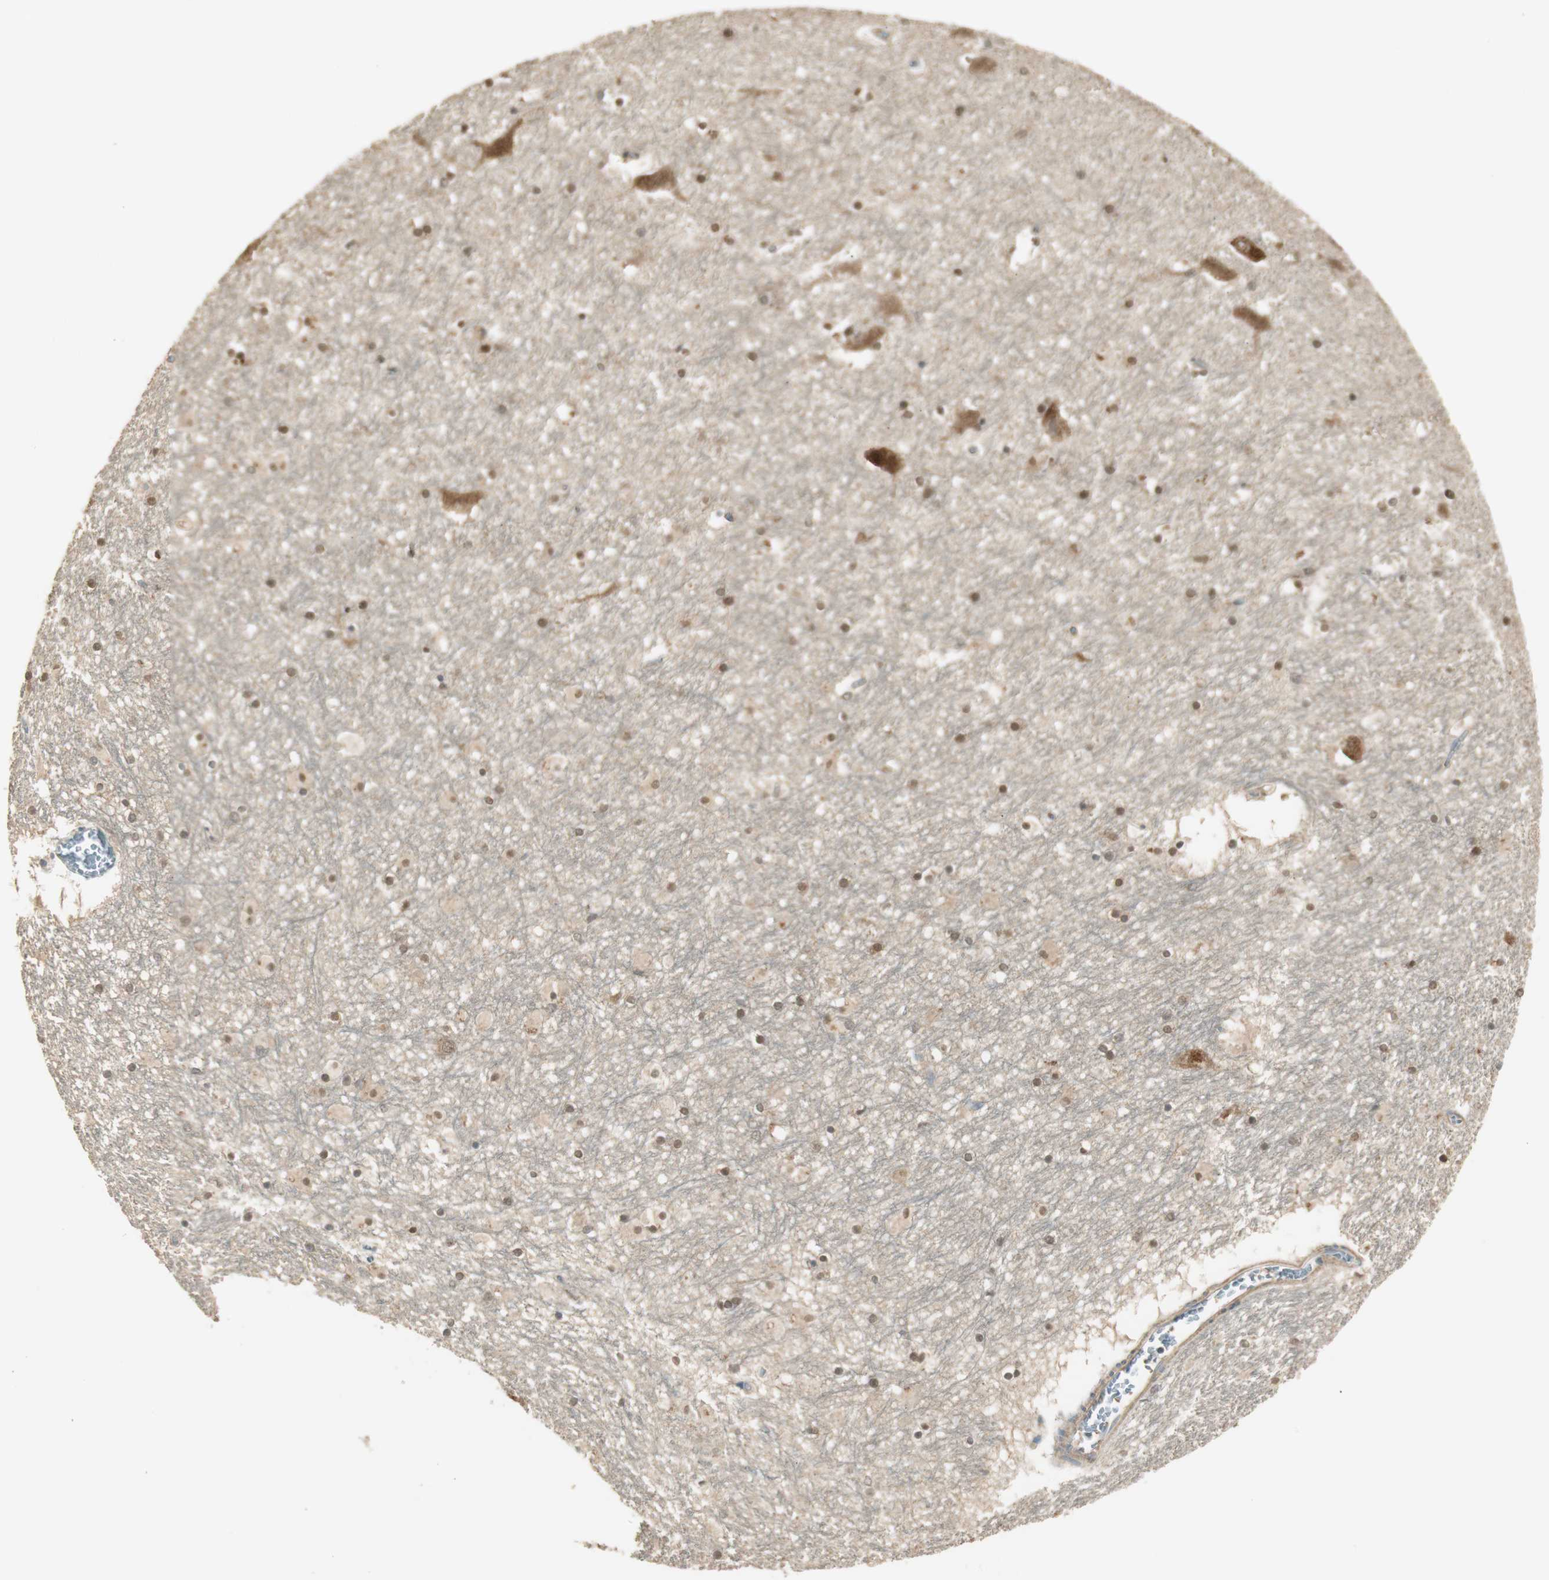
{"staining": {"intensity": "moderate", "quantity": "25%-75%", "location": "cytoplasmic/membranous,nuclear"}, "tissue": "hippocampus", "cell_type": "Glial cells", "image_type": "normal", "snomed": [{"axis": "morphology", "description": "Normal tissue, NOS"}, {"axis": "topography", "description": "Hippocampus"}], "caption": "This image demonstrates immunohistochemistry staining of benign hippocampus, with medium moderate cytoplasmic/membranous,nuclear positivity in about 25%-75% of glial cells.", "gene": "PFDN5", "patient": {"sex": "male", "age": 45}}